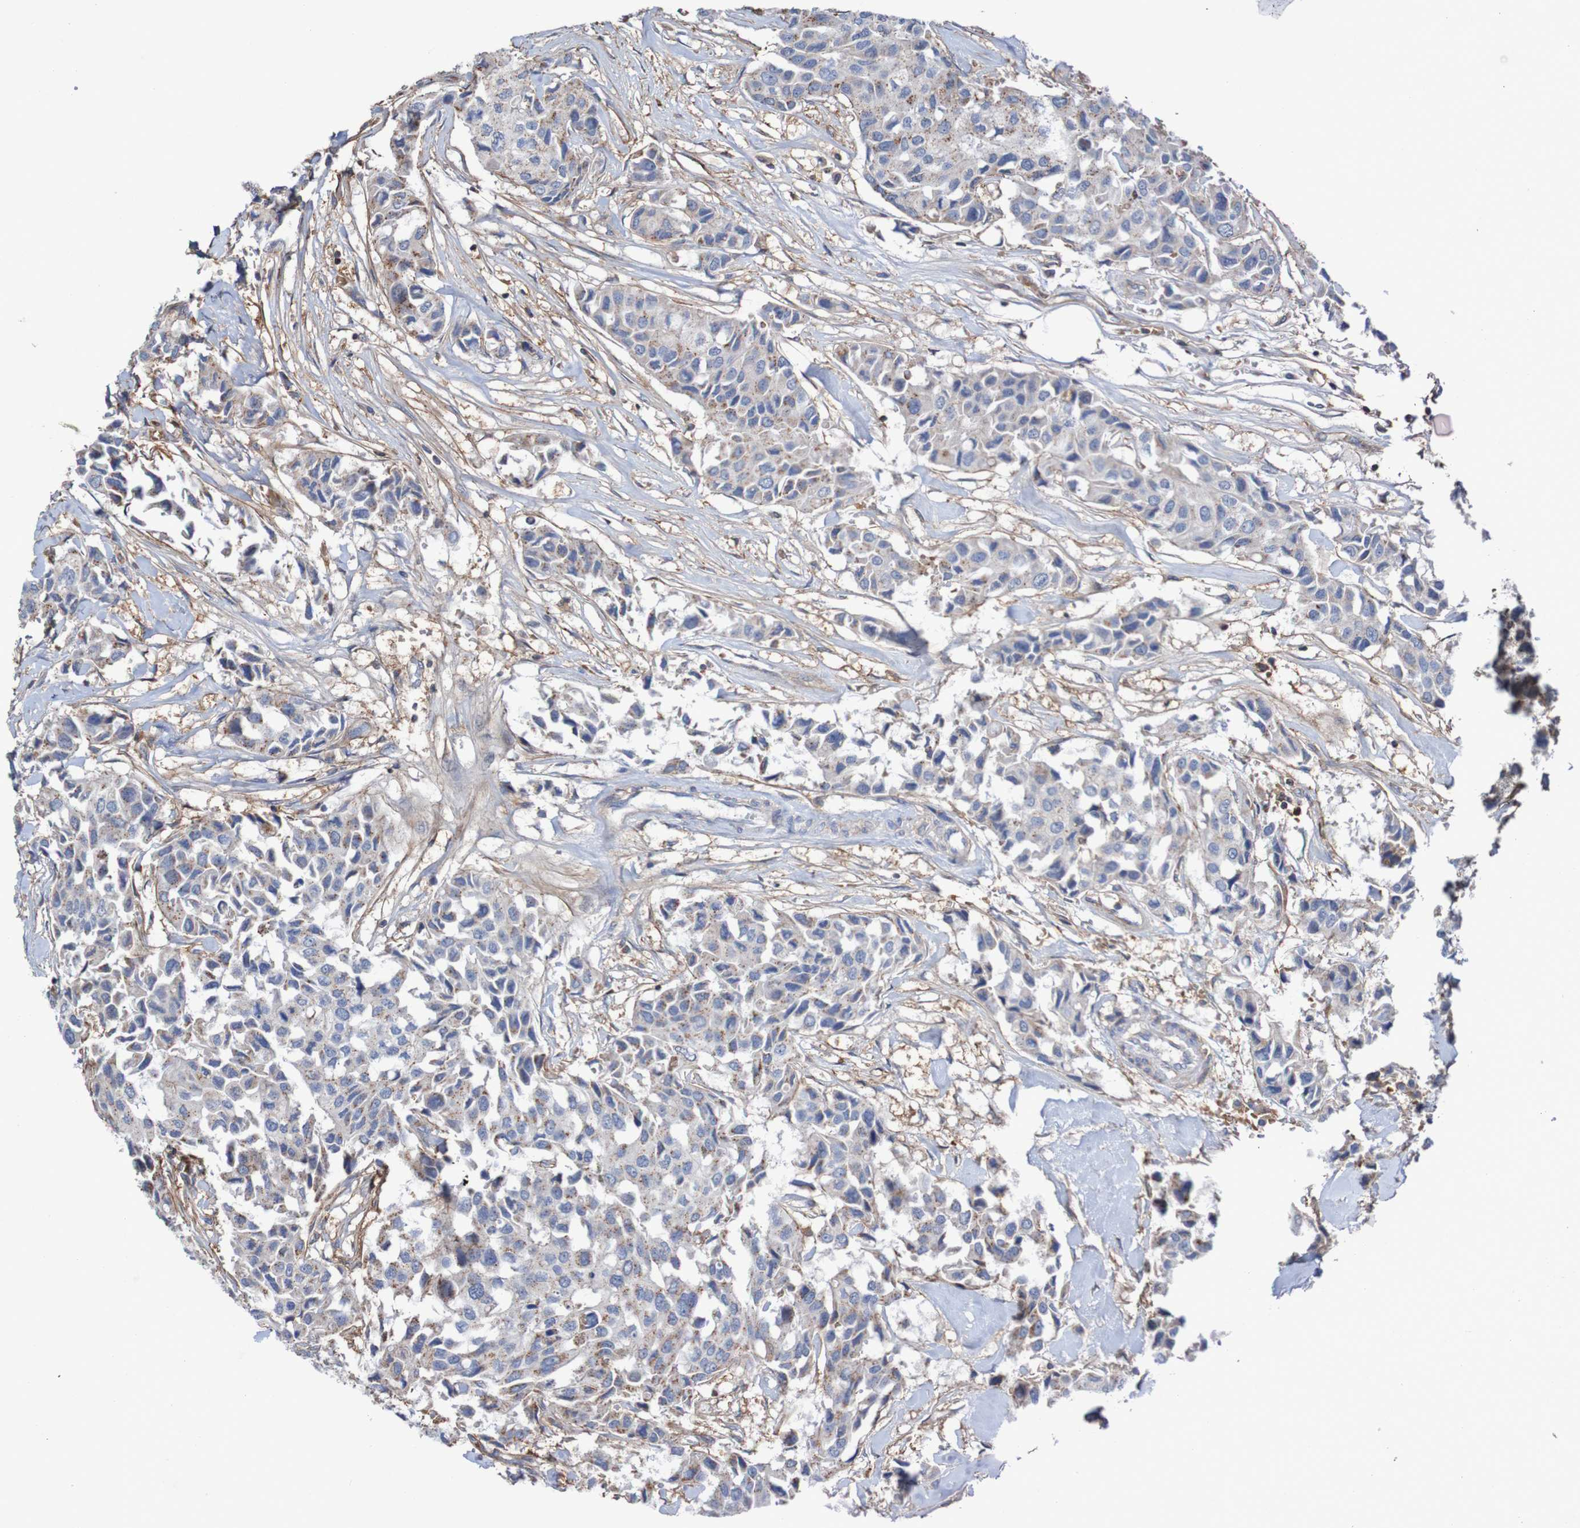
{"staining": {"intensity": "weak", "quantity": ">75%", "location": "cytoplasmic/membranous"}, "tissue": "breast cancer", "cell_type": "Tumor cells", "image_type": "cancer", "snomed": [{"axis": "morphology", "description": "Duct carcinoma"}, {"axis": "topography", "description": "Breast"}], "caption": "High-power microscopy captured an immunohistochemistry image of infiltrating ductal carcinoma (breast), revealing weak cytoplasmic/membranous positivity in about >75% of tumor cells.", "gene": "PDGFB", "patient": {"sex": "female", "age": 80}}